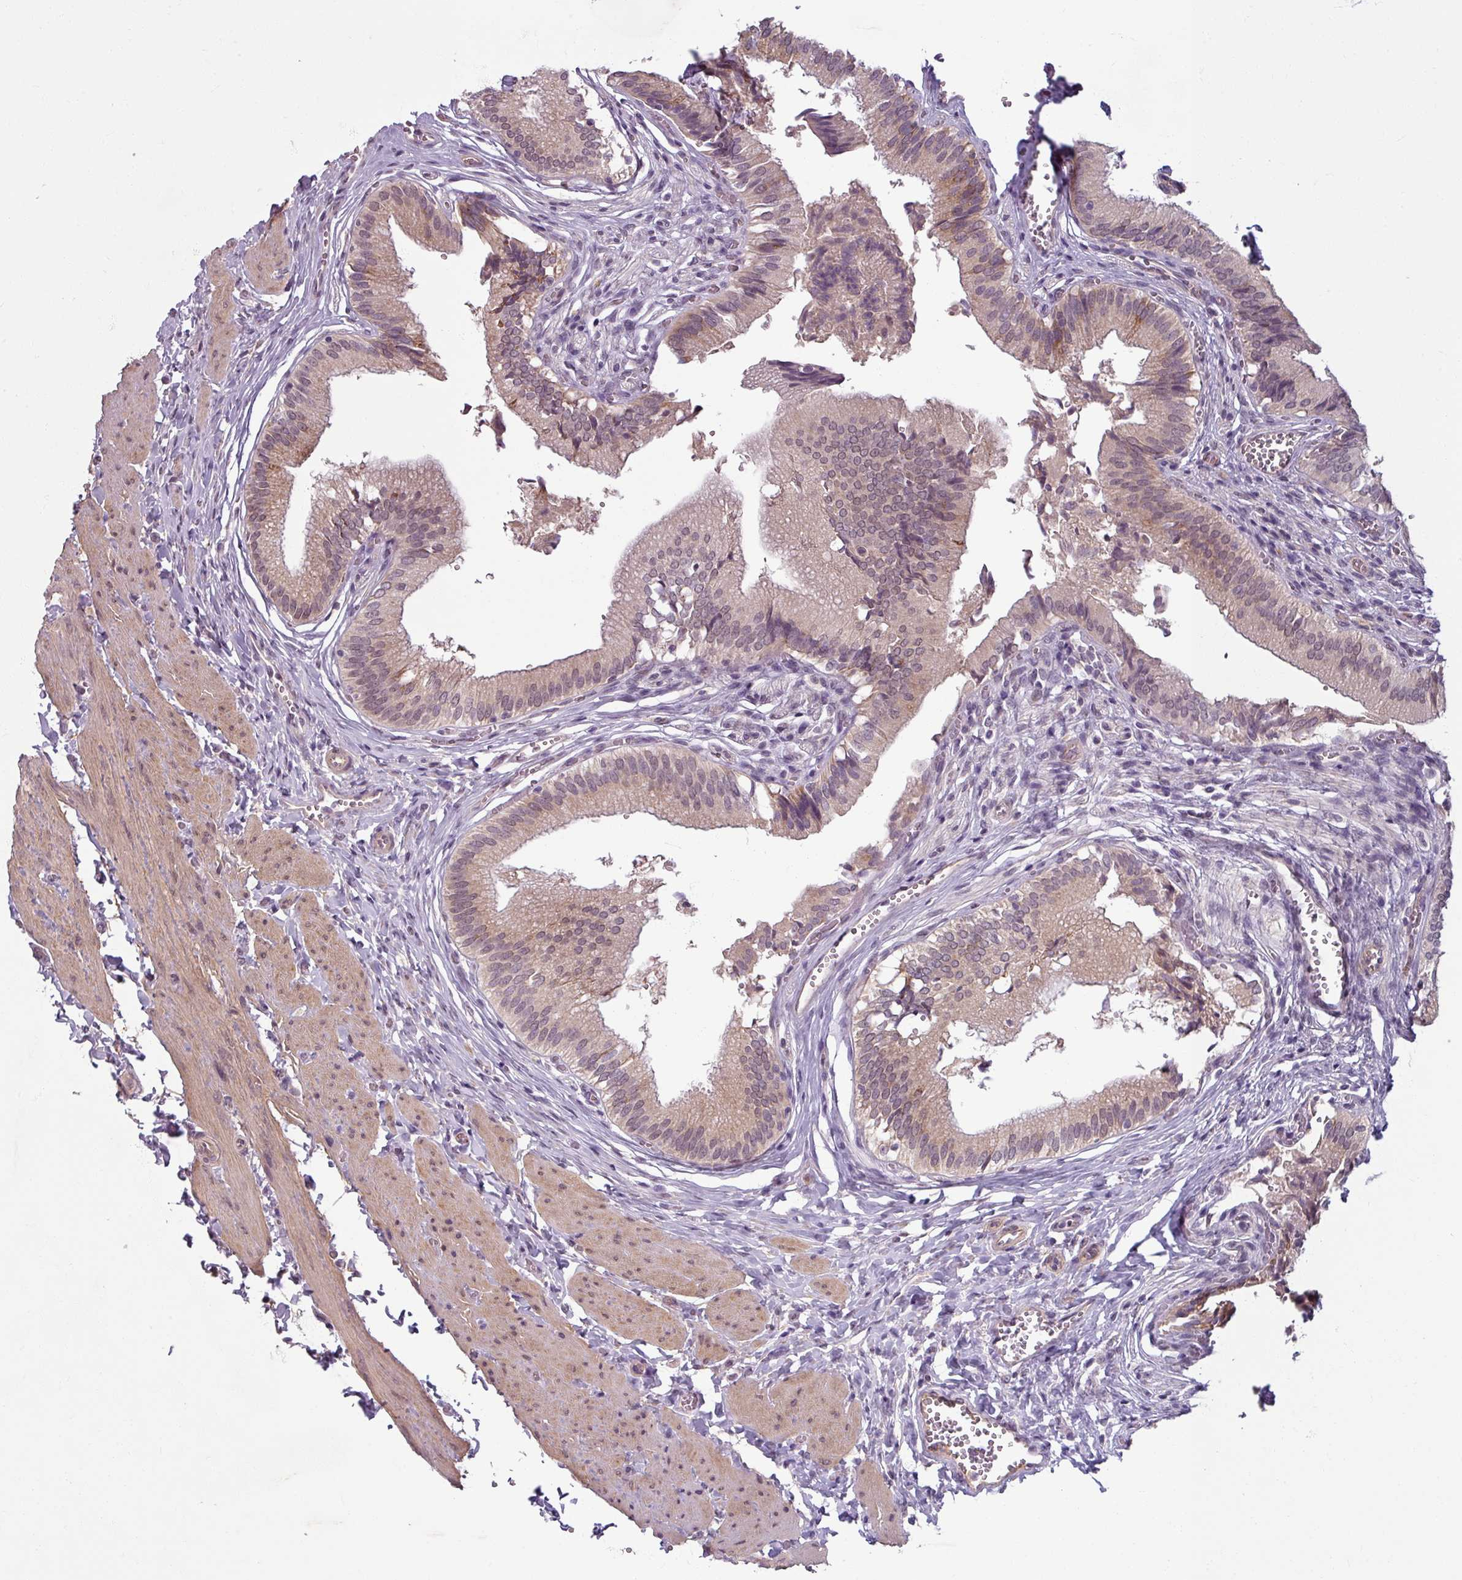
{"staining": {"intensity": "moderate", "quantity": ">75%", "location": "cytoplasmic/membranous,nuclear"}, "tissue": "gallbladder", "cell_type": "Glandular cells", "image_type": "normal", "snomed": [{"axis": "morphology", "description": "Normal tissue, NOS"}, {"axis": "topography", "description": "Gallbladder"}], "caption": "Immunohistochemistry (IHC) of normal gallbladder exhibits medium levels of moderate cytoplasmic/membranous,nuclear staining in approximately >75% of glandular cells.", "gene": "UVSSA", "patient": {"sex": "male", "age": 17}}